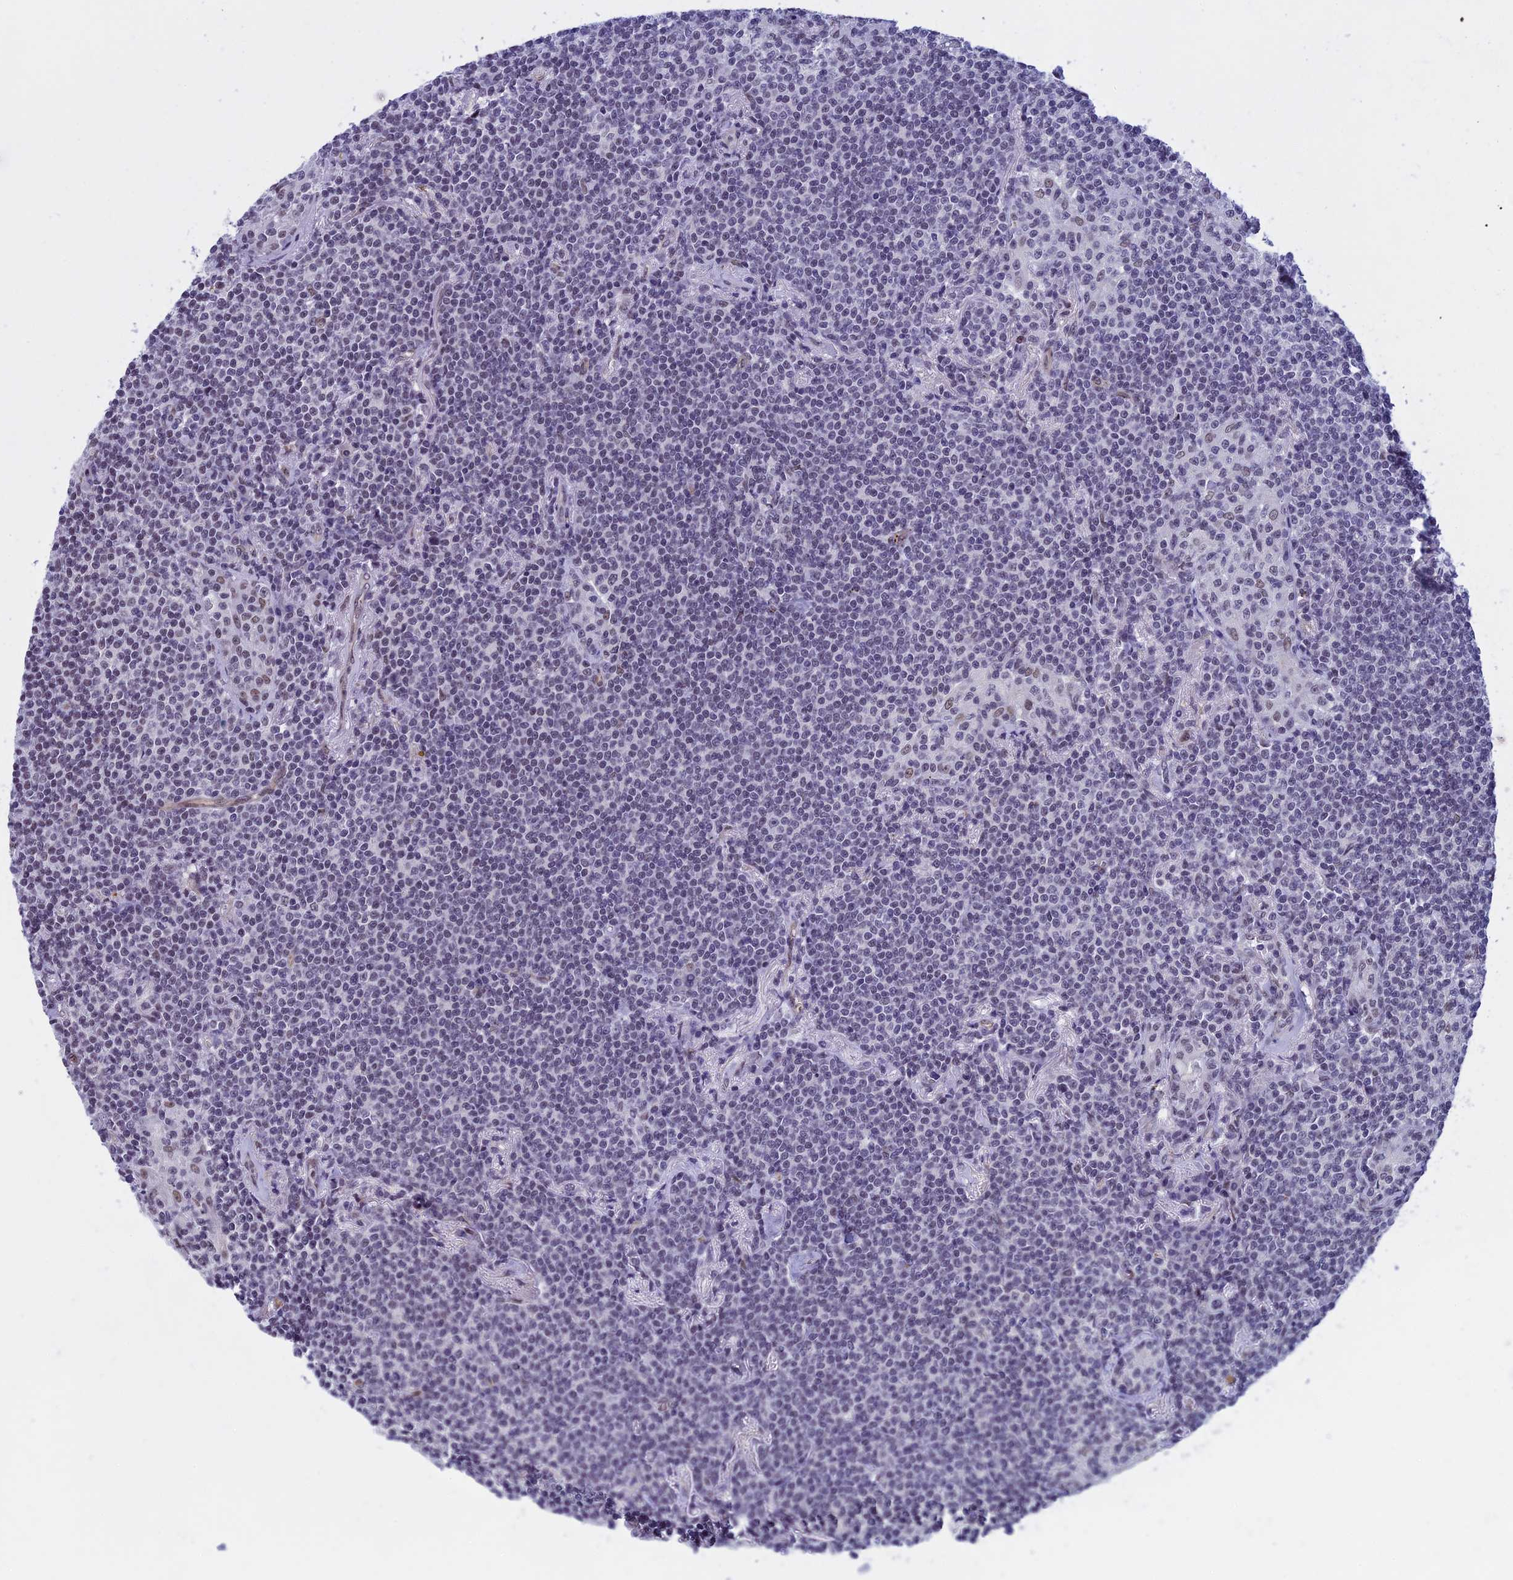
{"staining": {"intensity": "negative", "quantity": "none", "location": "none"}, "tissue": "lymphoma", "cell_type": "Tumor cells", "image_type": "cancer", "snomed": [{"axis": "morphology", "description": "Malignant lymphoma, non-Hodgkin's type, Low grade"}, {"axis": "topography", "description": "Lung"}], "caption": "High magnification brightfield microscopy of lymphoma stained with DAB (brown) and counterstained with hematoxylin (blue): tumor cells show no significant positivity.", "gene": "NIPBL", "patient": {"sex": "female", "age": 71}}